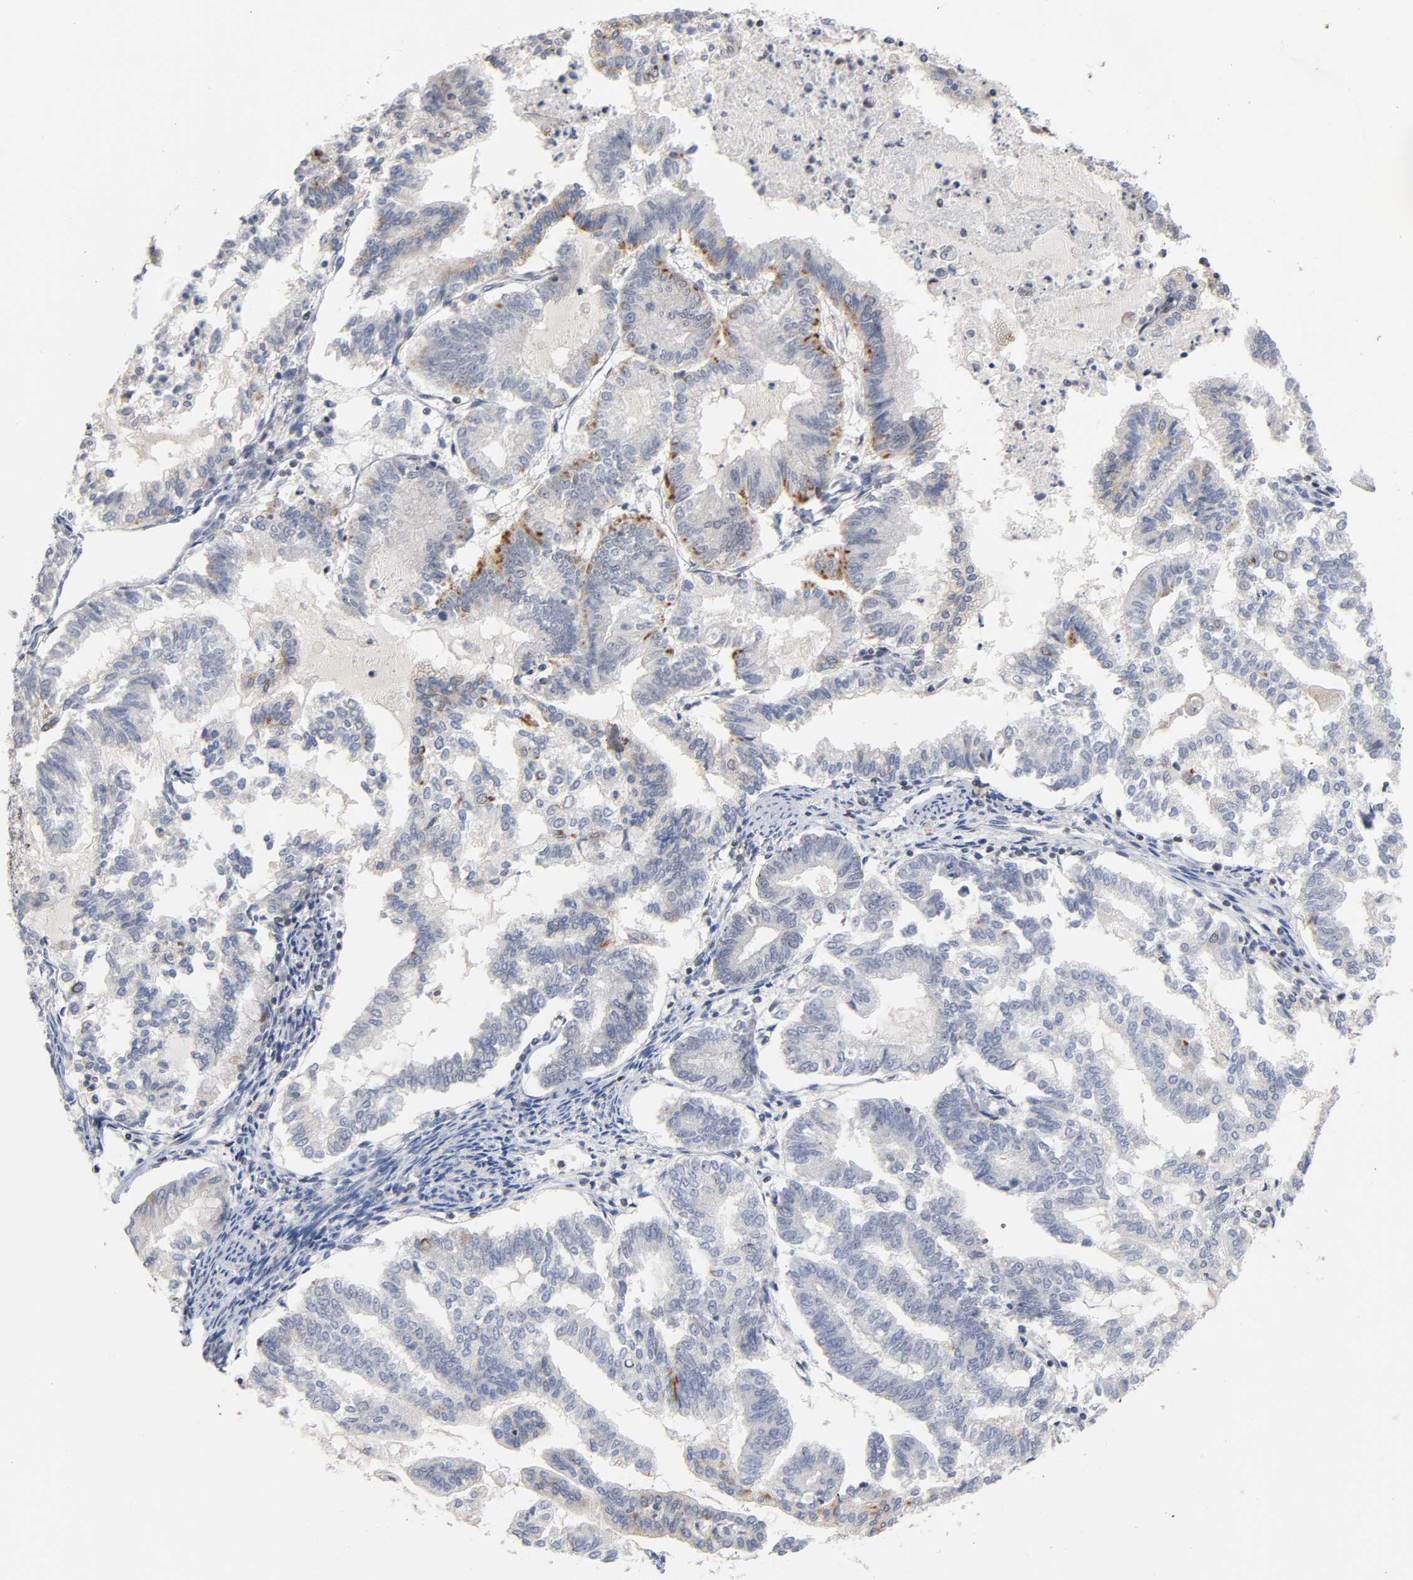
{"staining": {"intensity": "moderate", "quantity": "<25%", "location": "cytoplasmic/membranous"}, "tissue": "endometrial cancer", "cell_type": "Tumor cells", "image_type": "cancer", "snomed": [{"axis": "morphology", "description": "Adenocarcinoma, NOS"}, {"axis": "topography", "description": "Endometrium"}], "caption": "The photomicrograph shows a brown stain indicating the presence of a protein in the cytoplasmic/membranous of tumor cells in endometrial cancer (adenocarcinoma).", "gene": "RUNX1", "patient": {"sex": "female", "age": 79}}